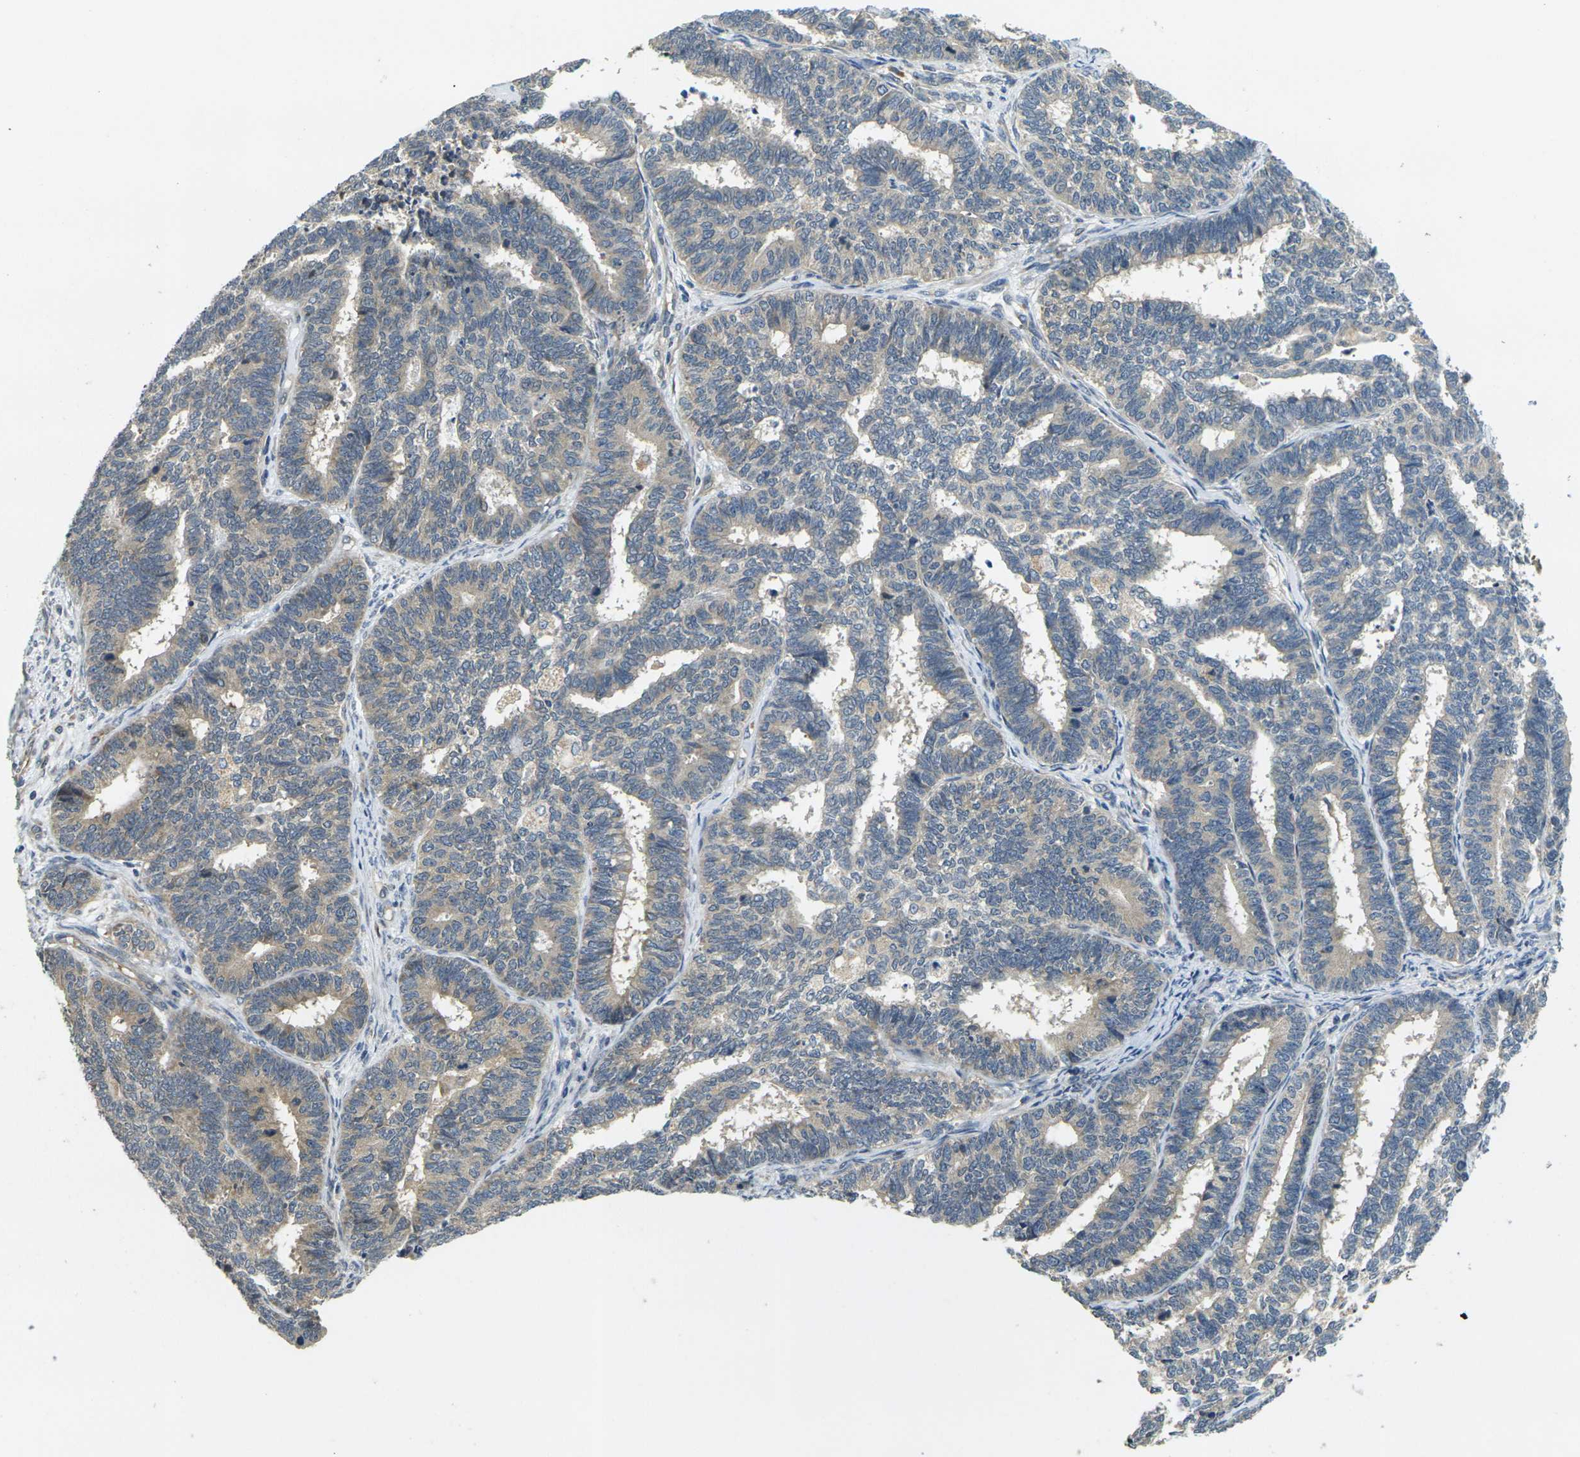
{"staining": {"intensity": "negative", "quantity": "none", "location": "none"}, "tissue": "endometrial cancer", "cell_type": "Tumor cells", "image_type": "cancer", "snomed": [{"axis": "morphology", "description": "Adenocarcinoma, NOS"}, {"axis": "topography", "description": "Endometrium"}], "caption": "IHC micrograph of adenocarcinoma (endometrial) stained for a protein (brown), which demonstrates no expression in tumor cells.", "gene": "MINAR2", "patient": {"sex": "female", "age": 70}}